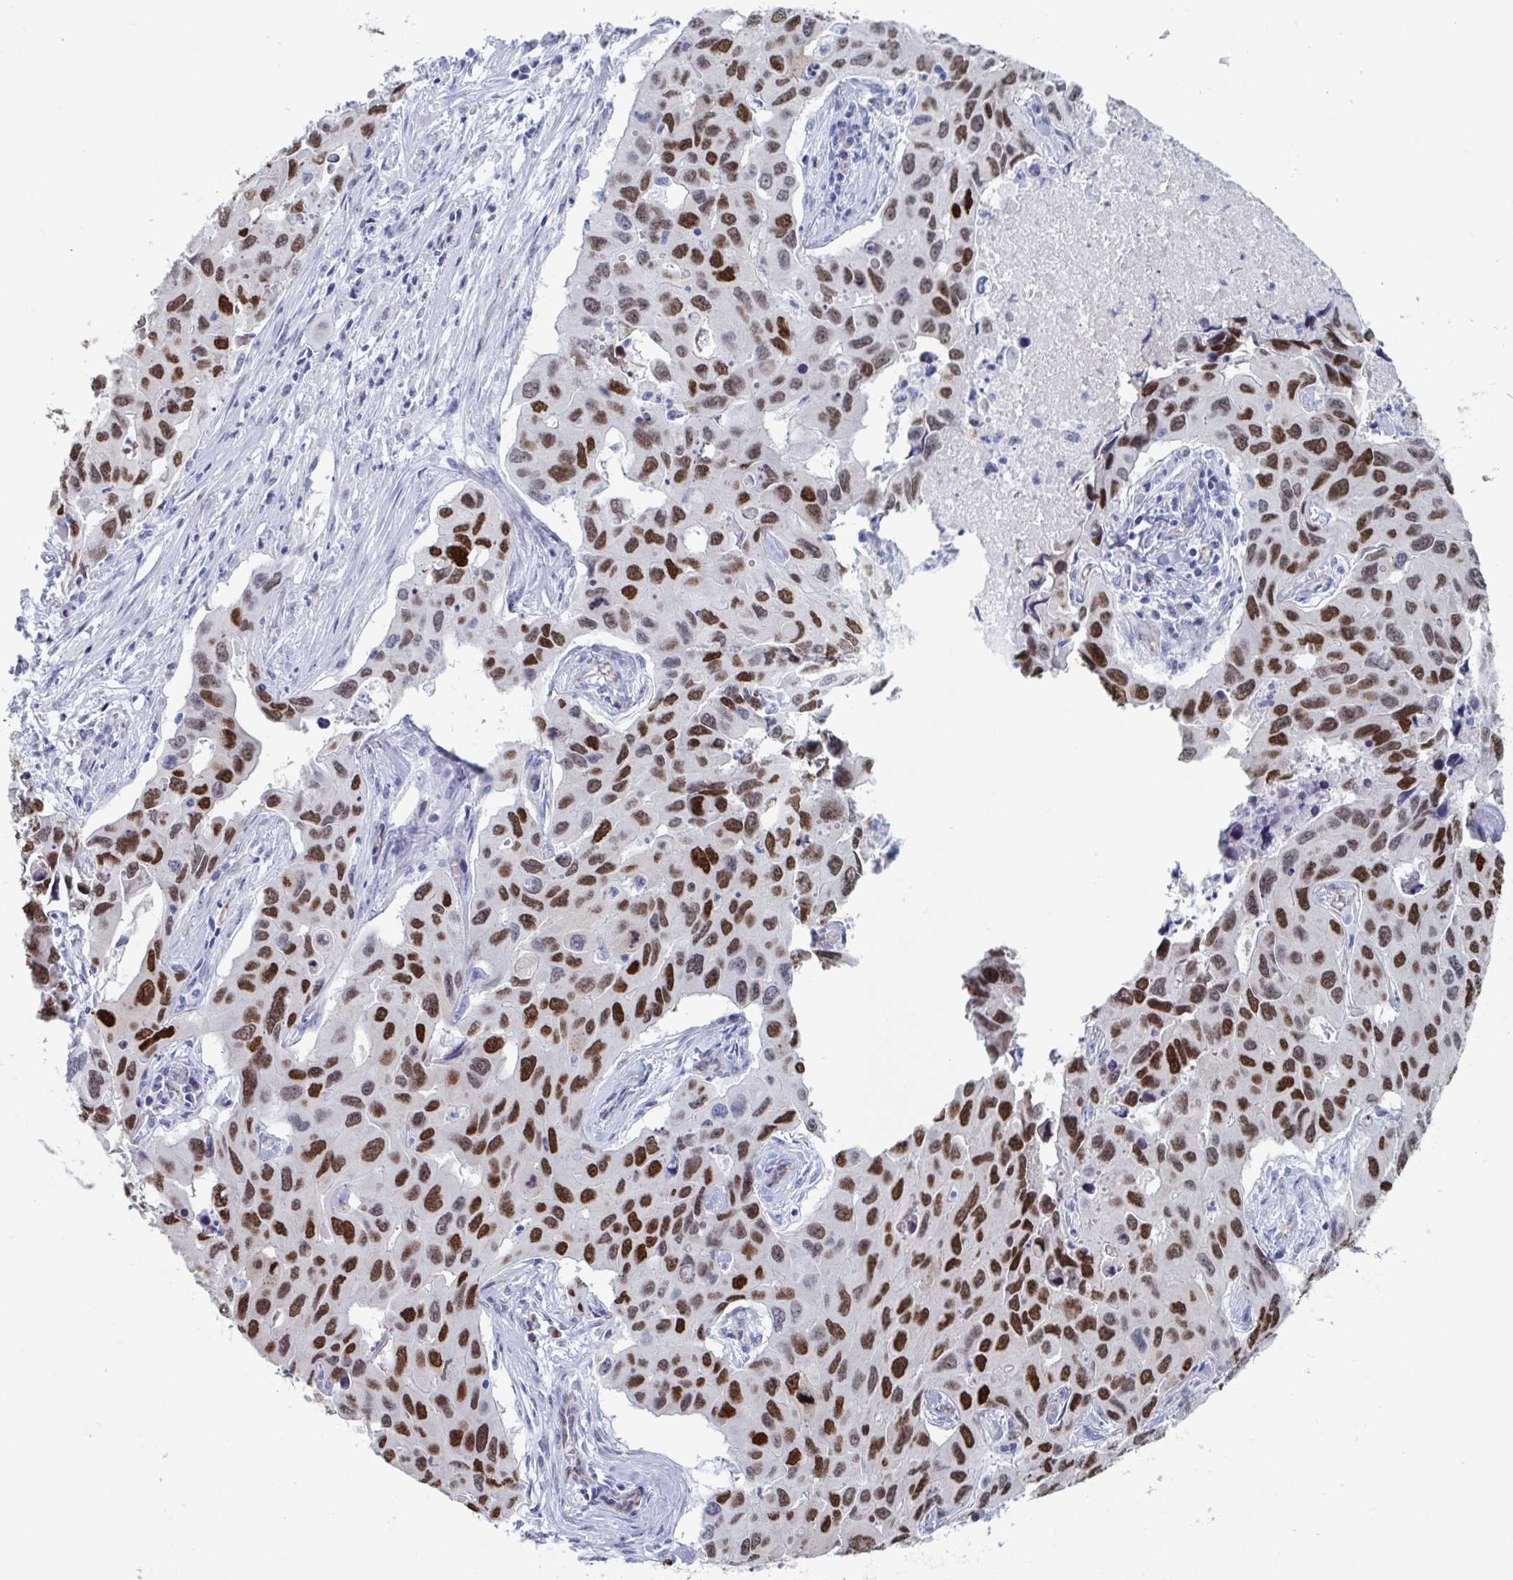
{"staining": {"intensity": "strong", "quantity": ">75%", "location": "nuclear"}, "tissue": "lung cancer", "cell_type": "Tumor cells", "image_type": "cancer", "snomed": [{"axis": "morphology", "description": "Adenocarcinoma, NOS"}, {"axis": "topography", "description": "Lung"}], "caption": "About >75% of tumor cells in human lung cancer (adenocarcinoma) reveal strong nuclear protein positivity as visualized by brown immunohistochemical staining.", "gene": "FOXA1", "patient": {"sex": "male", "age": 64}}